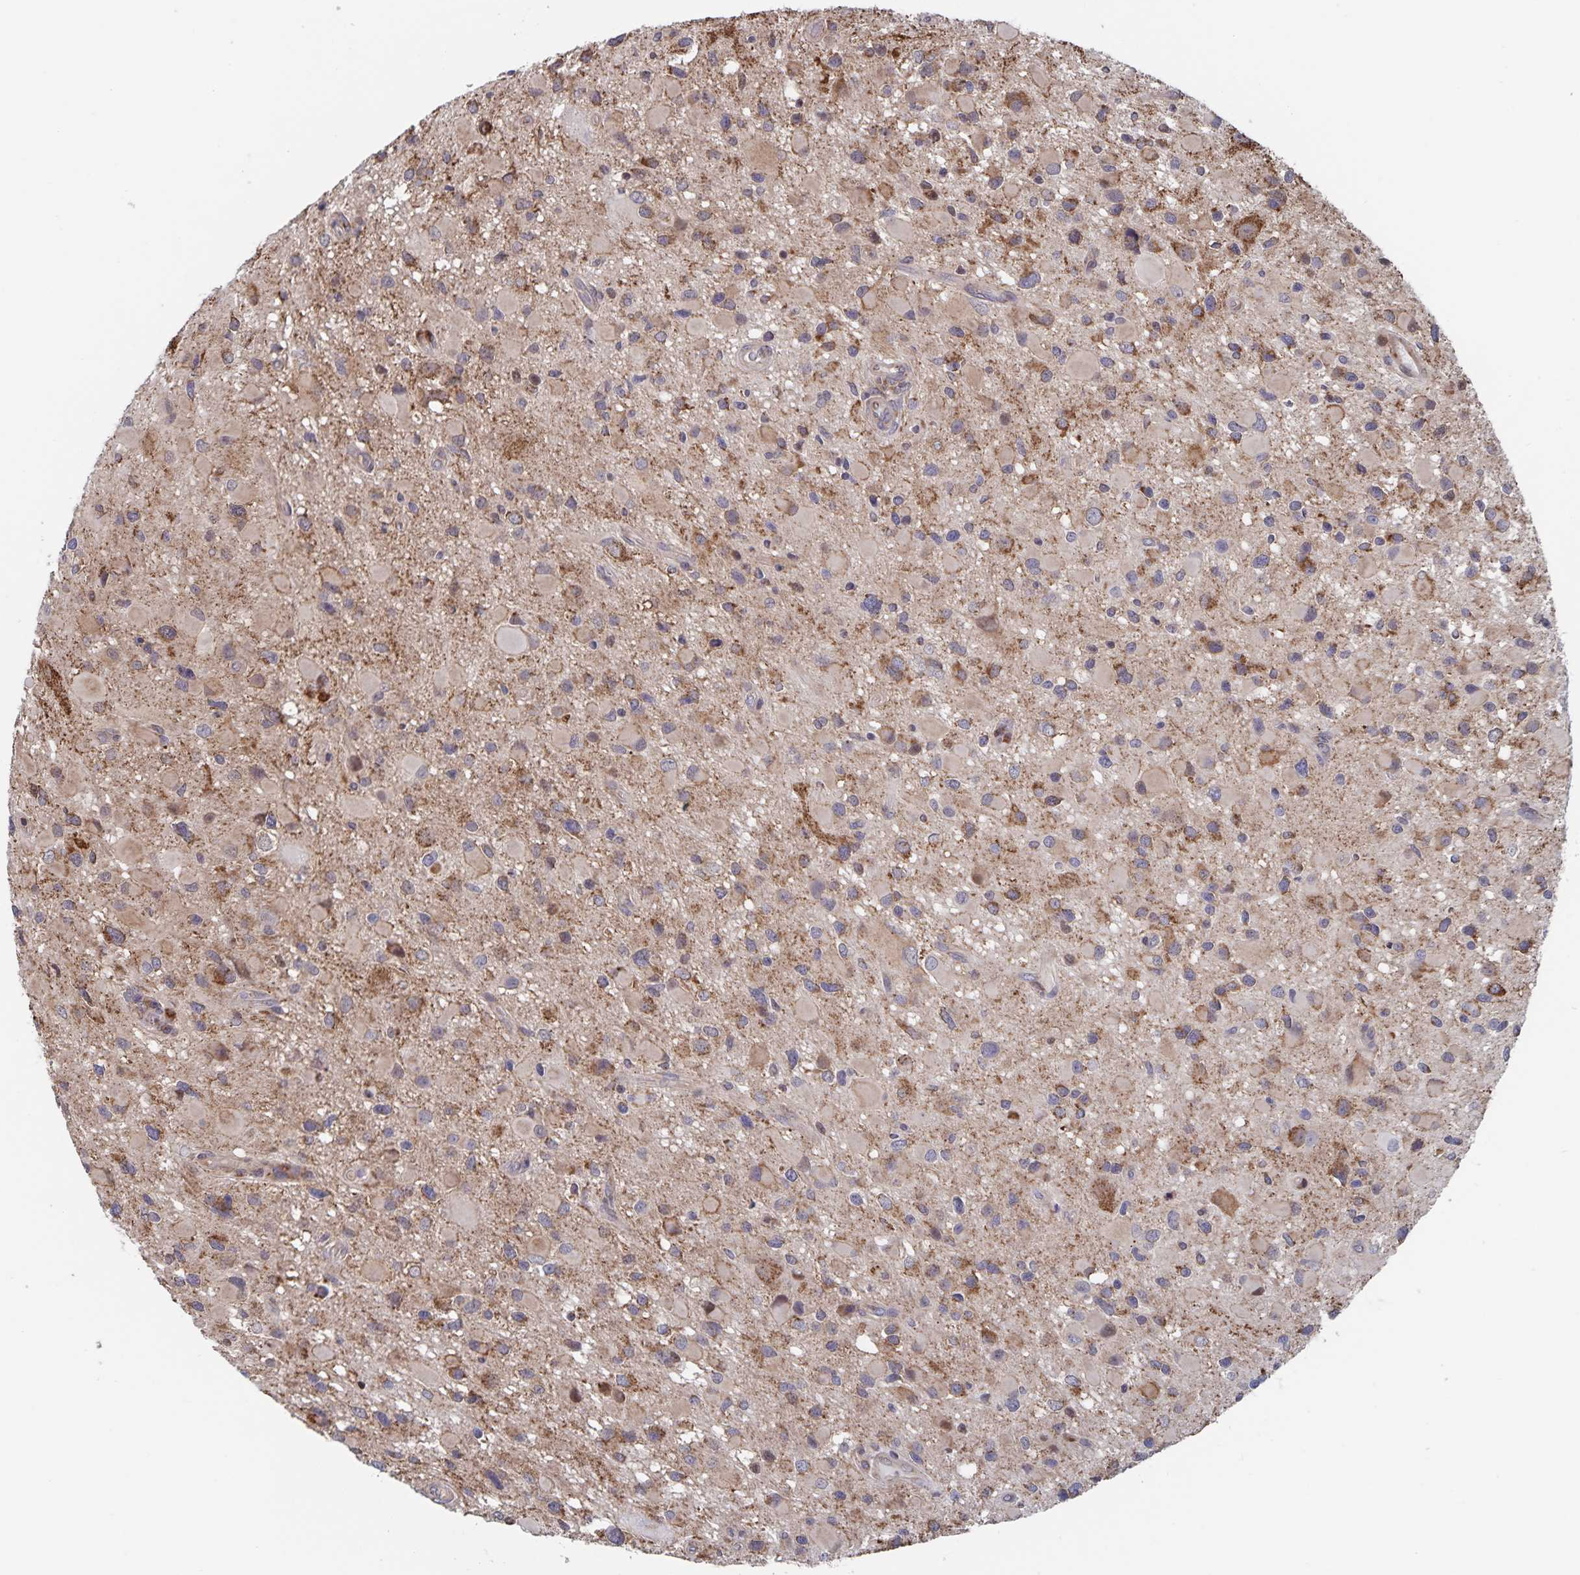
{"staining": {"intensity": "moderate", "quantity": "25%-75%", "location": "cytoplasmic/membranous"}, "tissue": "glioma", "cell_type": "Tumor cells", "image_type": "cancer", "snomed": [{"axis": "morphology", "description": "Glioma, malignant, Low grade"}, {"axis": "topography", "description": "Brain"}], "caption": "Low-grade glioma (malignant) was stained to show a protein in brown. There is medium levels of moderate cytoplasmic/membranous staining in about 25%-75% of tumor cells.", "gene": "ACACA", "patient": {"sex": "female", "age": 32}}